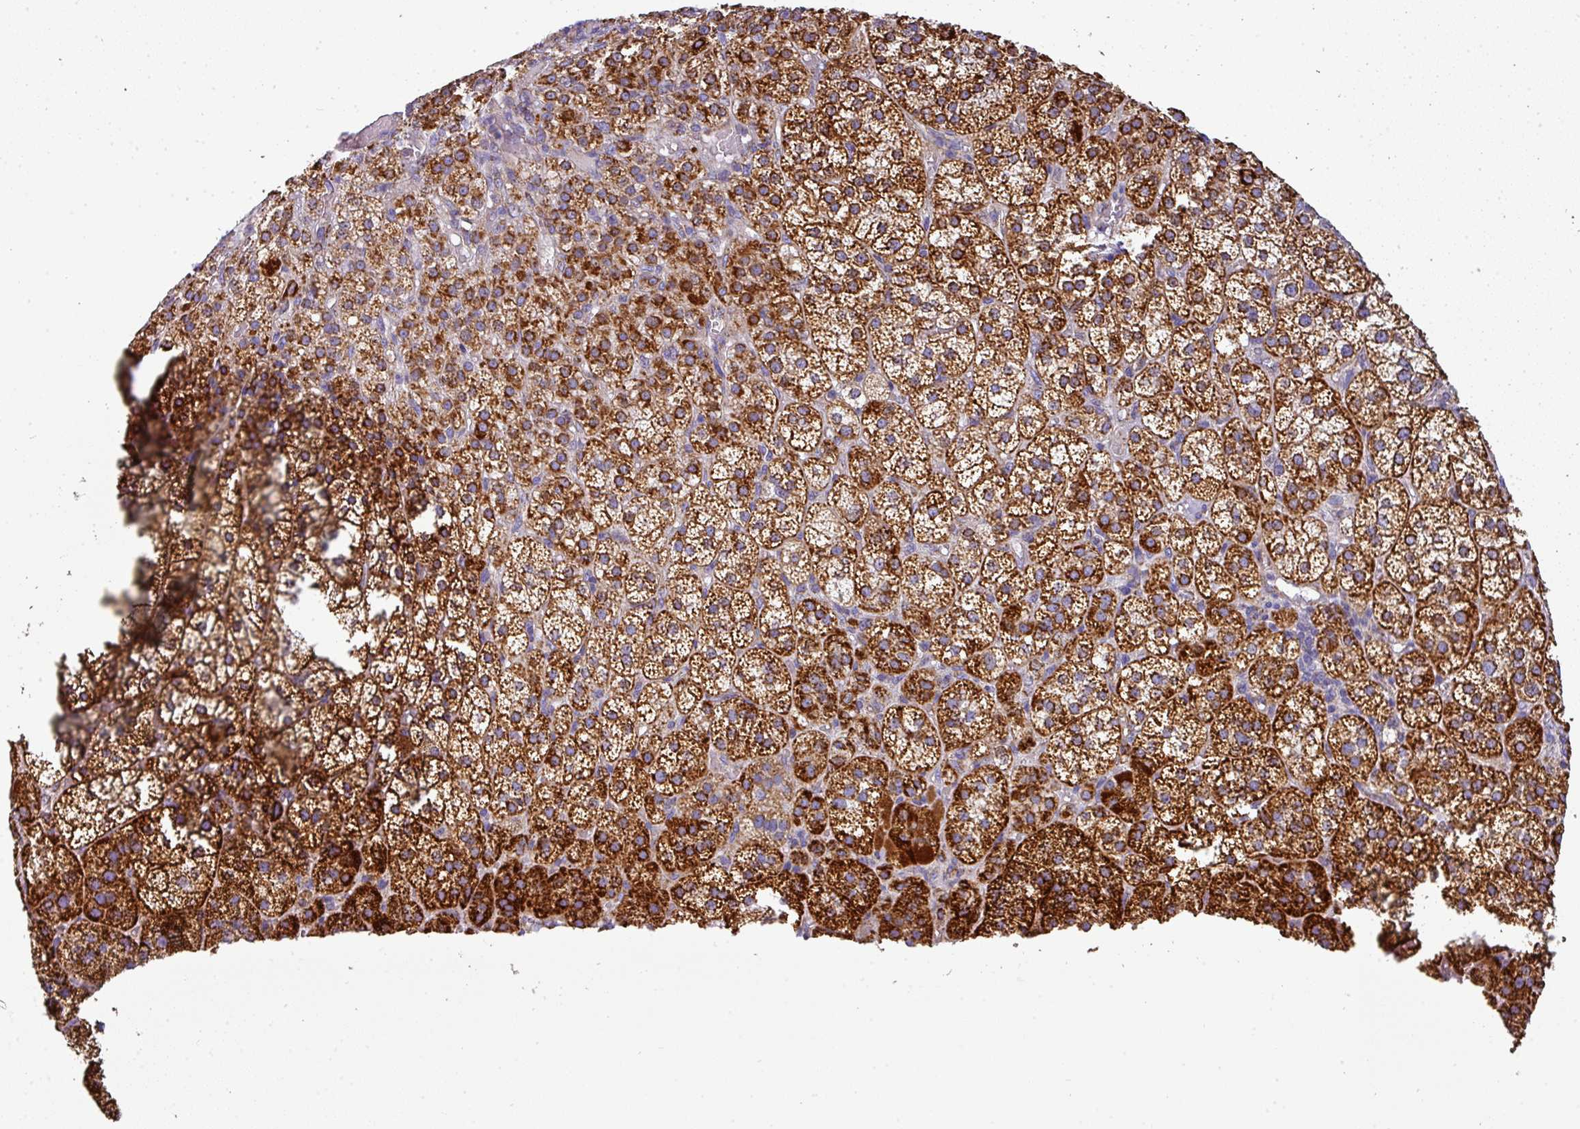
{"staining": {"intensity": "strong", "quantity": ">75%", "location": "cytoplasmic/membranous"}, "tissue": "adrenal gland", "cell_type": "Glandular cells", "image_type": "normal", "snomed": [{"axis": "morphology", "description": "Normal tissue, NOS"}, {"axis": "topography", "description": "Adrenal gland"}], "caption": "The immunohistochemical stain shows strong cytoplasmic/membranous staining in glandular cells of normal adrenal gland. (Stains: DAB (3,3'-diaminobenzidine) in brown, nuclei in blue, Microscopy: brightfield microscopy at high magnification).", "gene": "UQCRFS1", "patient": {"sex": "female", "age": 60}}